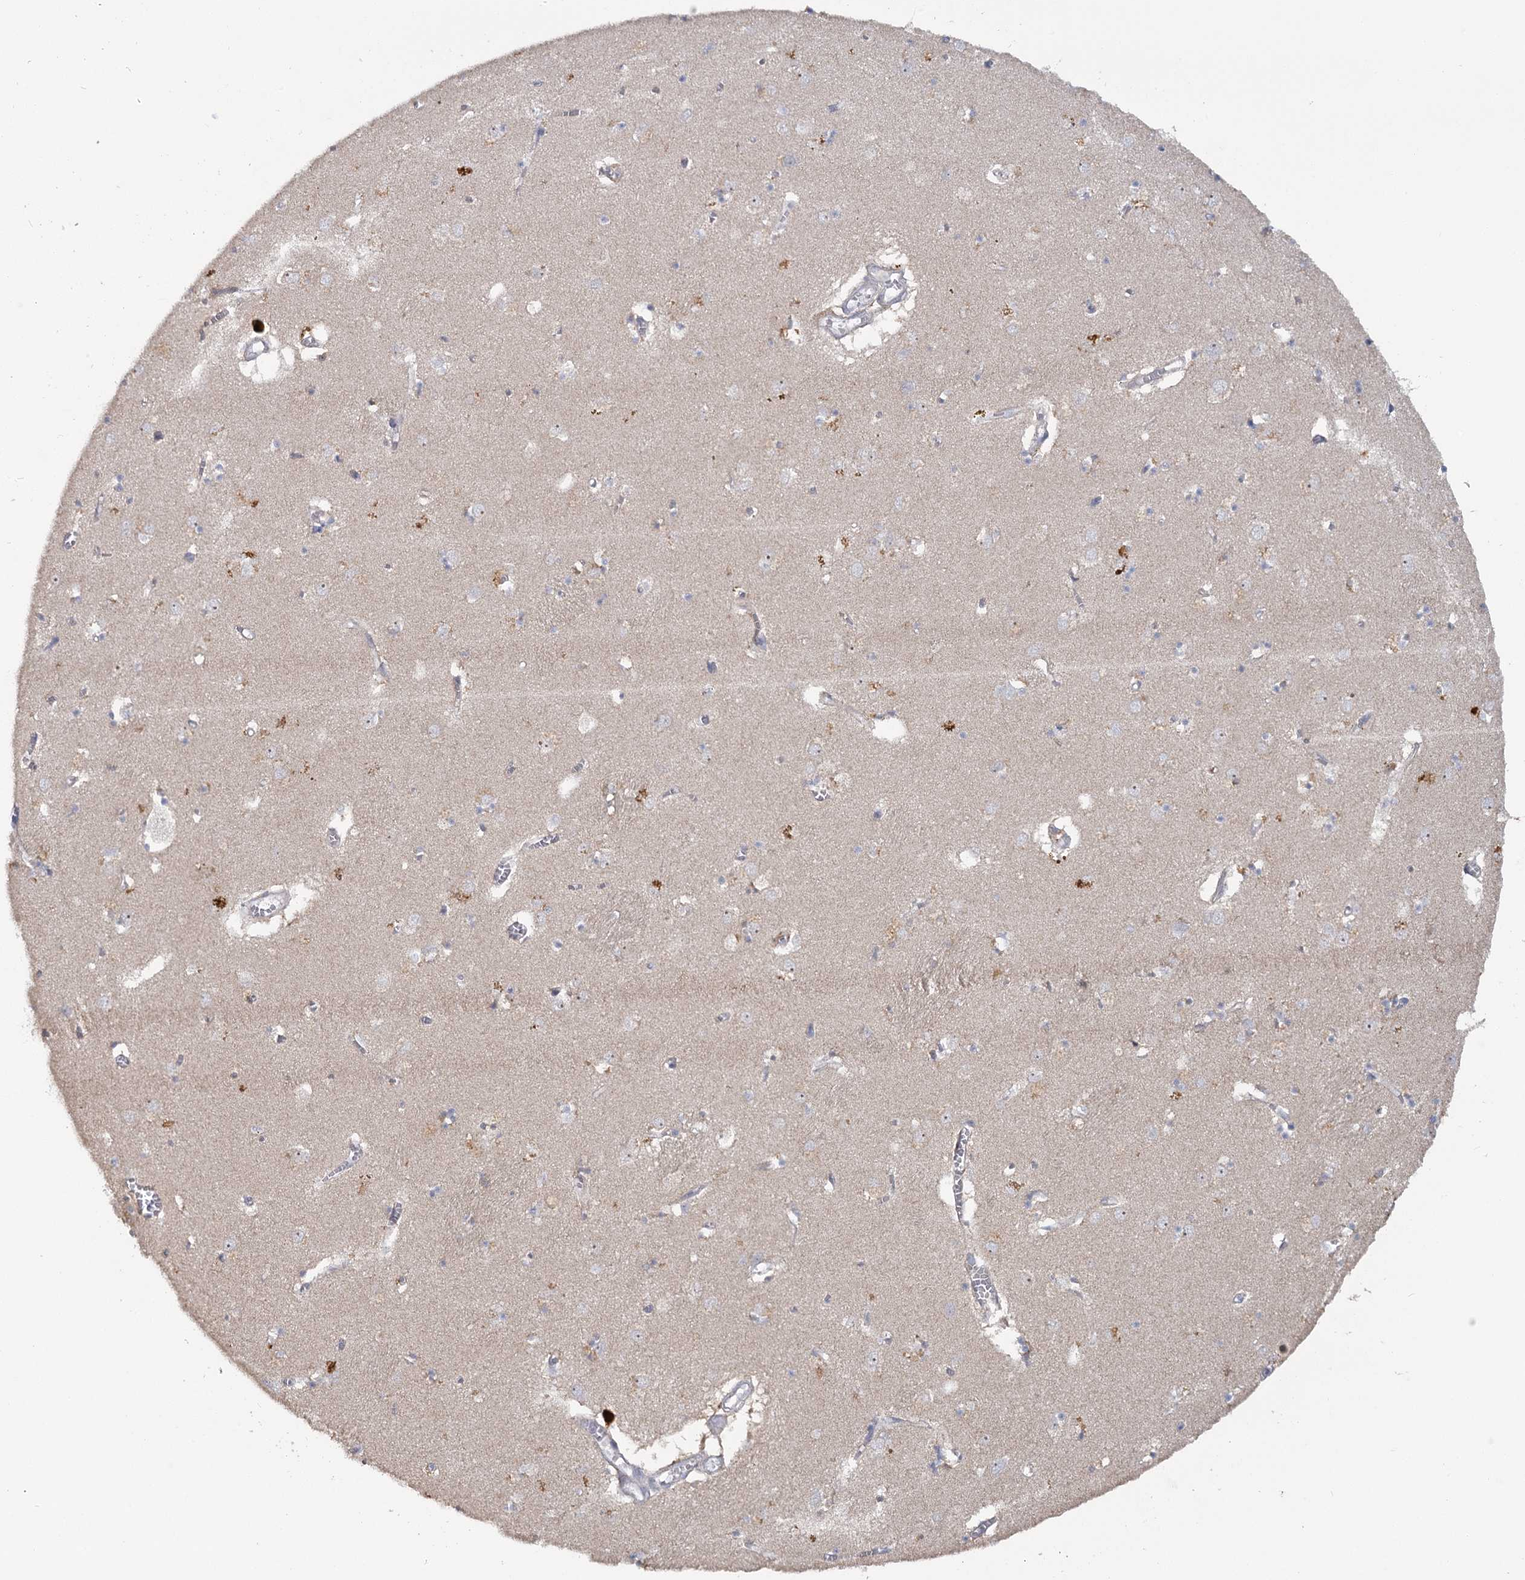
{"staining": {"intensity": "negative", "quantity": "none", "location": "none"}, "tissue": "caudate", "cell_type": "Glial cells", "image_type": "normal", "snomed": [{"axis": "morphology", "description": "Normal tissue, NOS"}, {"axis": "topography", "description": "Lateral ventricle wall"}], "caption": "A high-resolution histopathology image shows immunohistochemistry (IHC) staining of normal caudate, which reveals no significant positivity in glial cells. (Immunohistochemistry (ihc), brightfield microscopy, high magnification).", "gene": "ANGPTL5", "patient": {"sex": "male", "age": 70}}